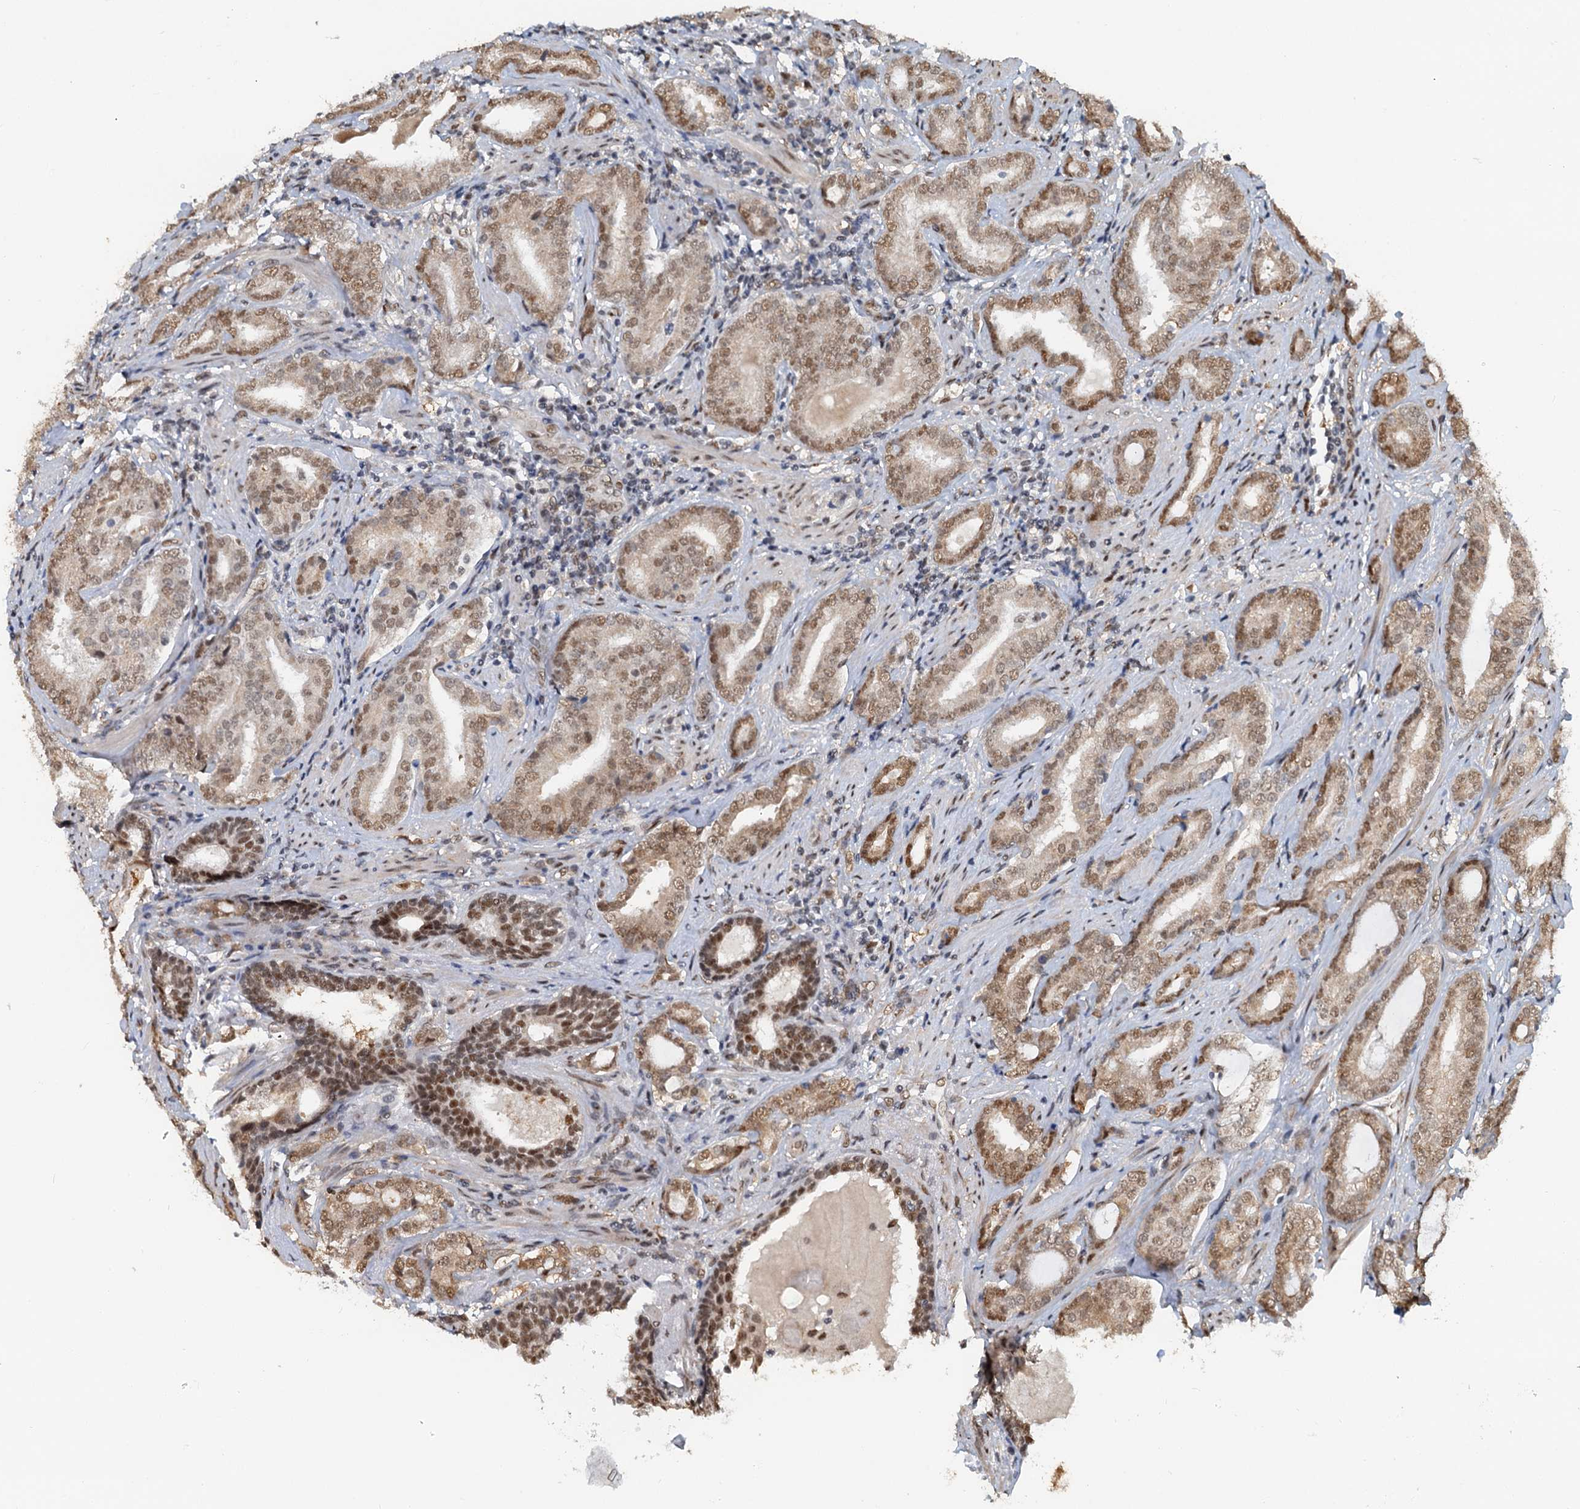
{"staining": {"intensity": "moderate", "quantity": ">75%", "location": "nuclear"}, "tissue": "prostate cancer", "cell_type": "Tumor cells", "image_type": "cancer", "snomed": [{"axis": "morphology", "description": "Adenocarcinoma, High grade"}, {"axis": "topography", "description": "Prostate"}], "caption": "Immunohistochemistry micrograph of neoplastic tissue: prostate adenocarcinoma (high-grade) stained using IHC shows medium levels of moderate protein expression localized specifically in the nuclear of tumor cells, appearing as a nuclear brown color.", "gene": "CFDP1", "patient": {"sex": "male", "age": 63}}